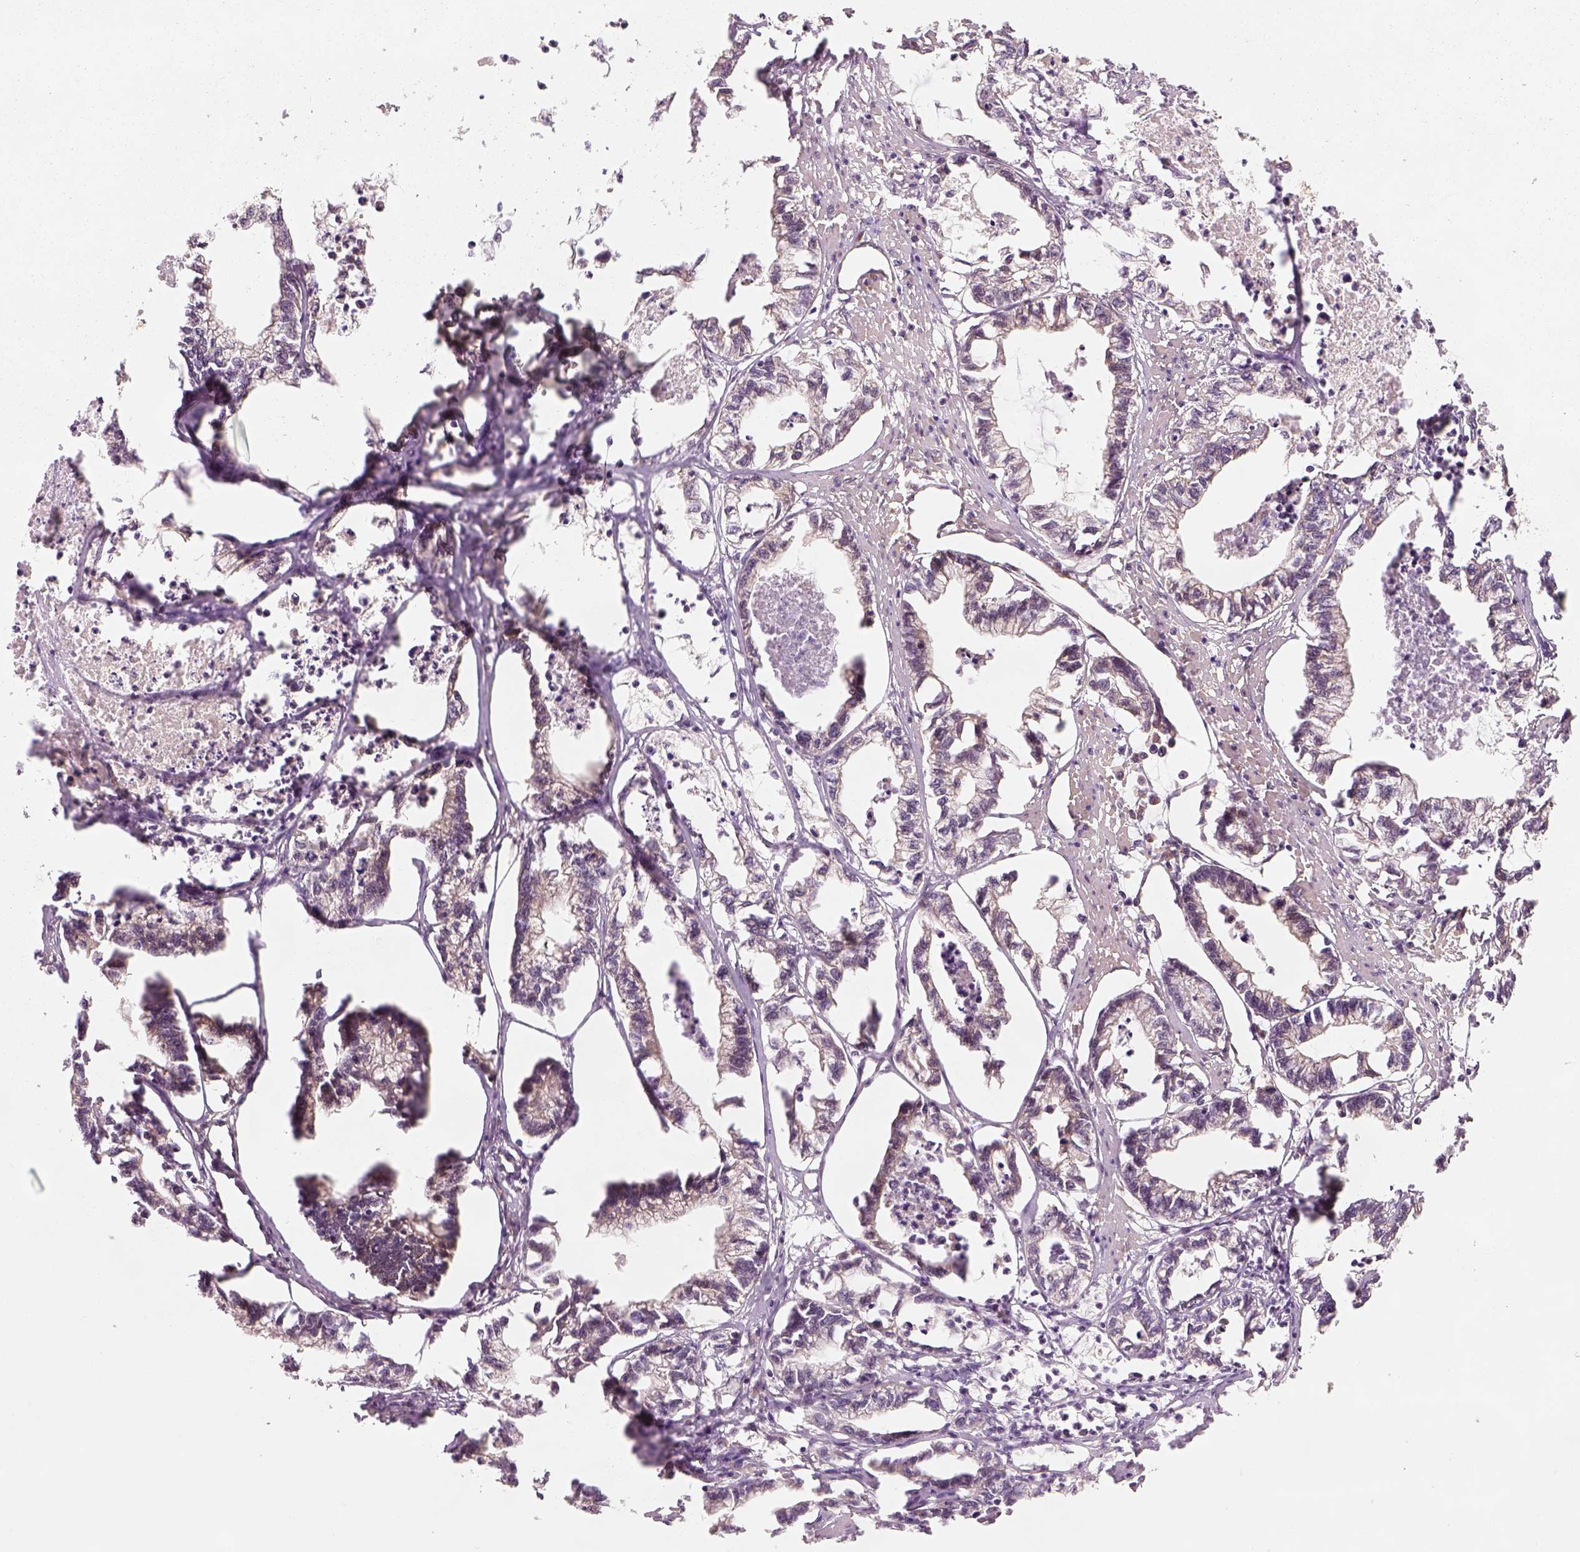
{"staining": {"intensity": "negative", "quantity": "none", "location": "none"}, "tissue": "stomach cancer", "cell_type": "Tumor cells", "image_type": "cancer", "snomed": [{"axis": "morphology", "description": "Adenocarcinoma, NOS"}, {"axis": "topography", "description": "Stomach"}], "caption": "Stomach adenocarcinoma was stained to show a protein in brown. There is no significant positivity in tumor cells.", "gene": "PAIP1", "patient": {"sex": "male", "age": 83}}